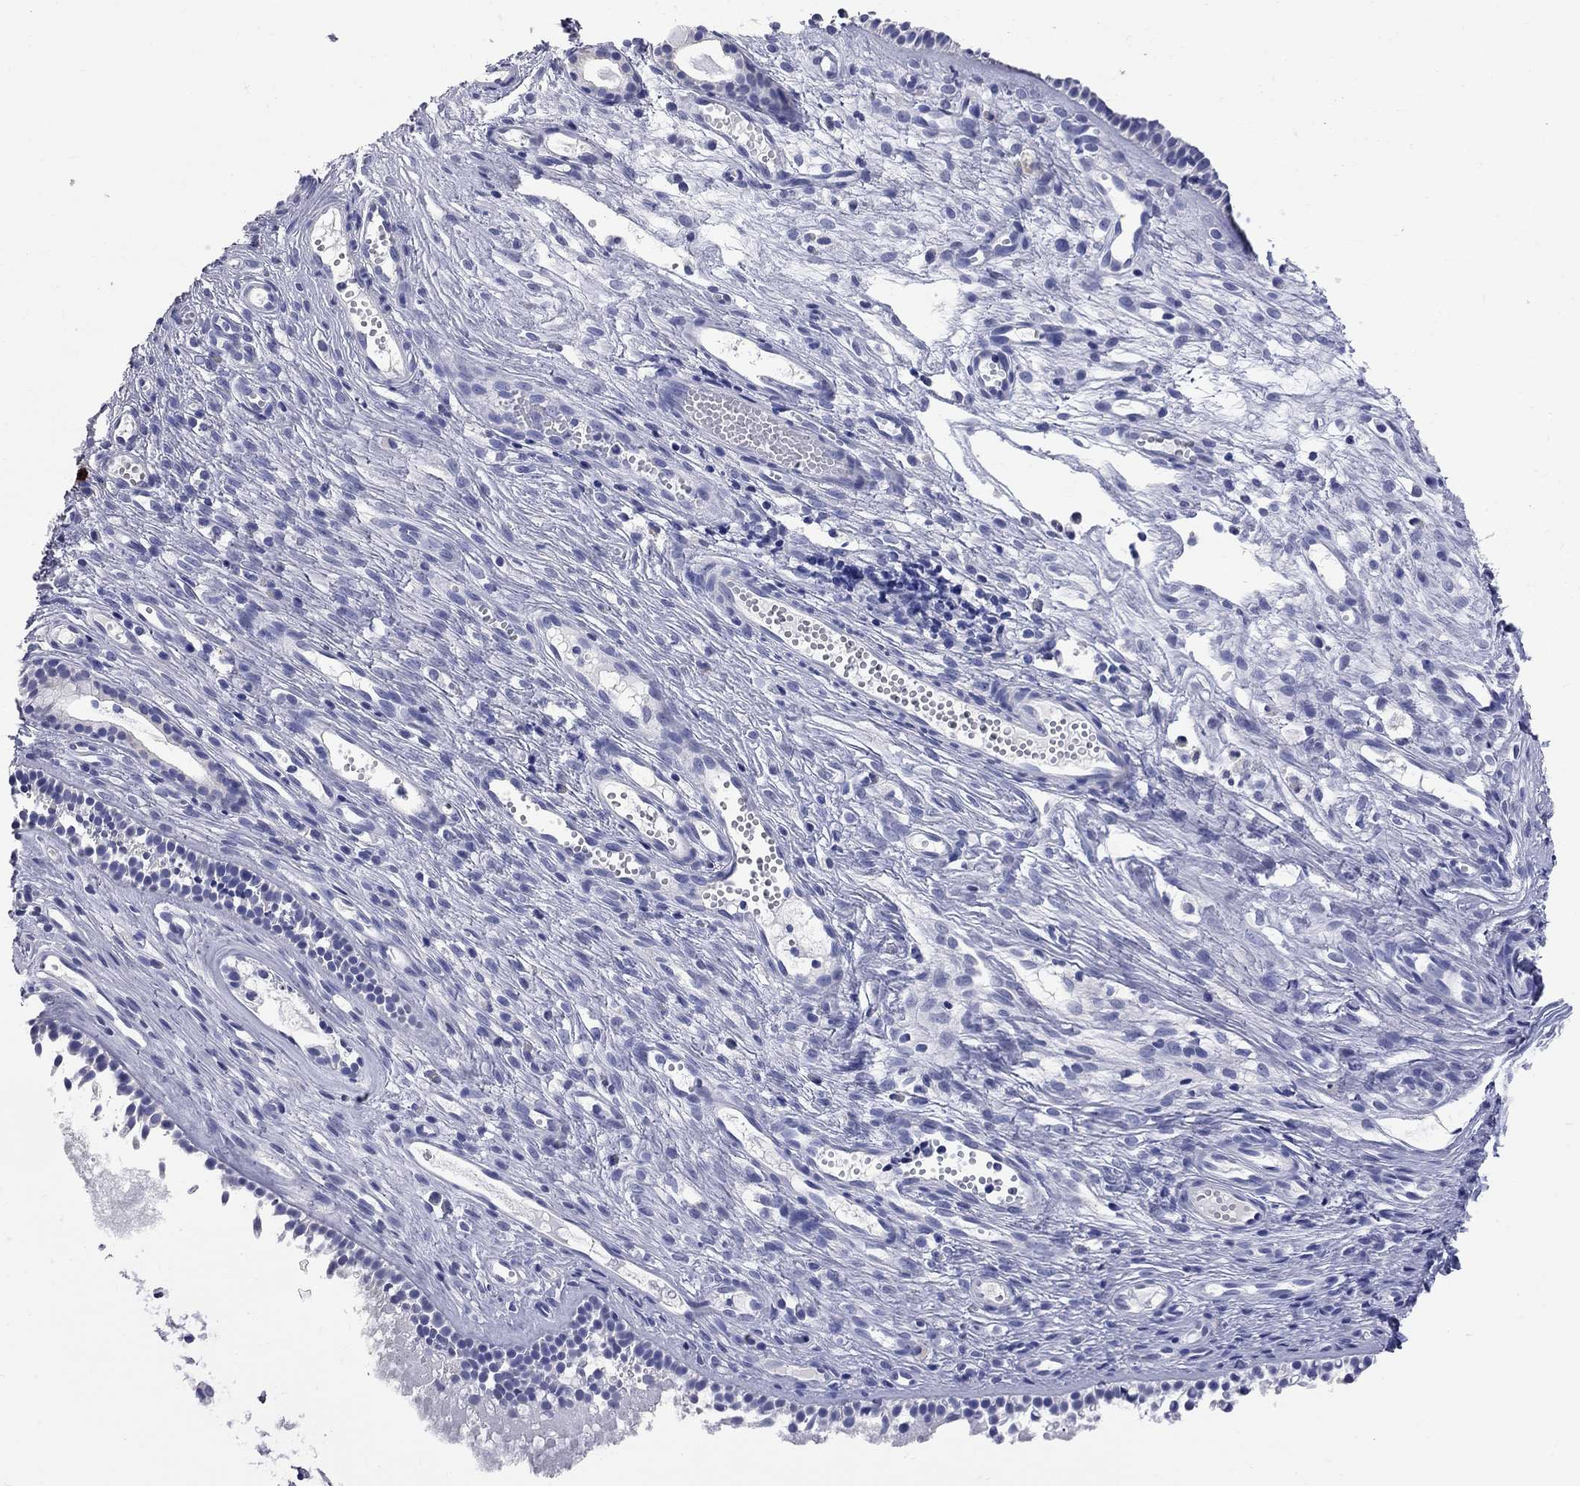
{"staining": {"intensity": "negative", "quantity": "none", "location": "none"}, "tissue": "nasopharynx", "cell_type": "Respiratory epithelial cells", "image_type": "normal", "snomed": [{"axis": "morphology", "description": "Normal tissue, NOS"}, {"axis": "topography", "description": "Nasopharynx"}], "caption": "DAB (3,3'-diaminobenzidine) immunohistochemical staining of benign human nasopharynx exhibits no significant expression in respiratory epithelial cells.", "gene": "FAM221B", "patient": {"sex": "male", "age": 51}}